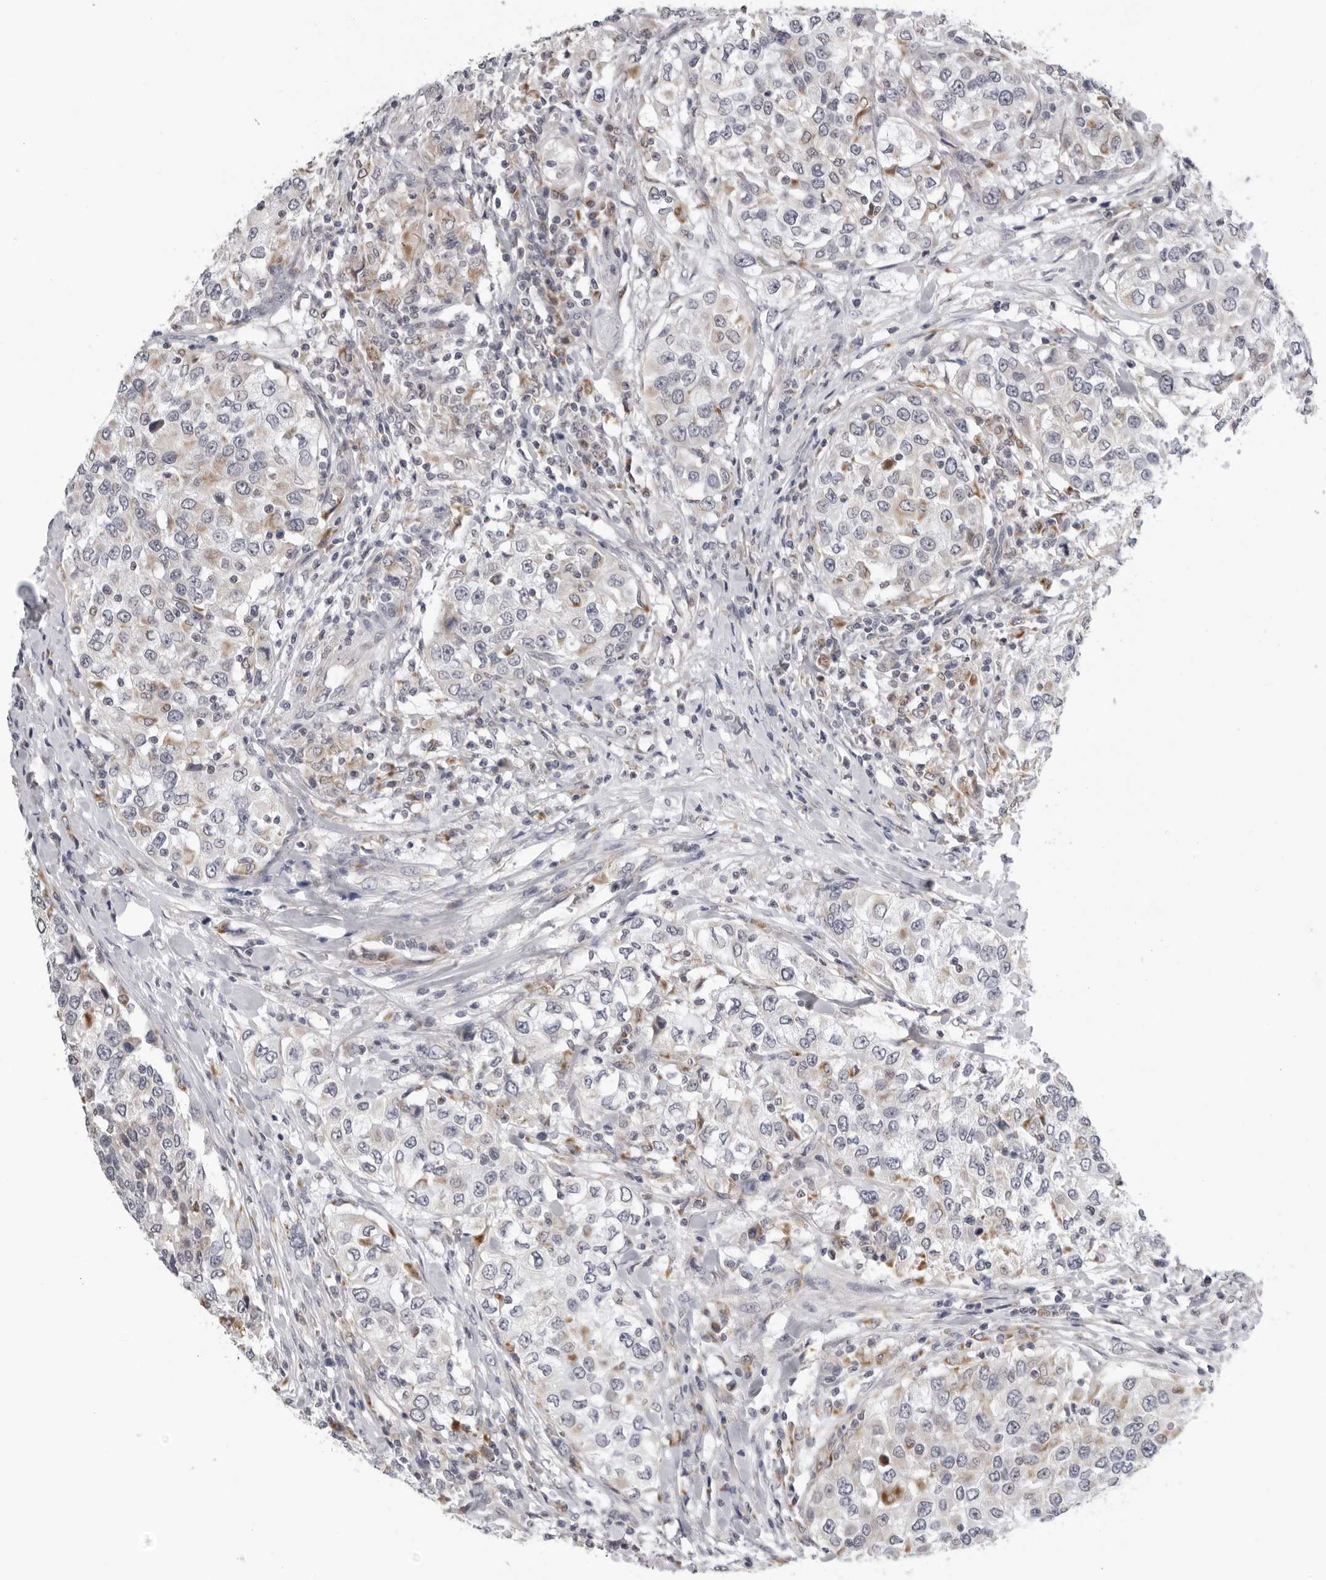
{"staining": {"intensity": "weak", "quantity": "<25%", "location": "cytoplasmic/membranous"}, "tissue": "urothelial cancer", "cell_type": "Tumor cells", "image_type": "cancer", "snomed": [{"axis": "morphology", "description": "Urothelial carcinoma, High grade"}, {"axis": "topography", "description": "Urinary bladder"}], "caption": "High magnification brightfield microscopy of urothelial cancer stained with DAB (brown) and counterstained with hematoxylin (blue): tumor cells show no significant expression.", "gene": "CPT2", "patient": {"sex": "female", "age": 80}}